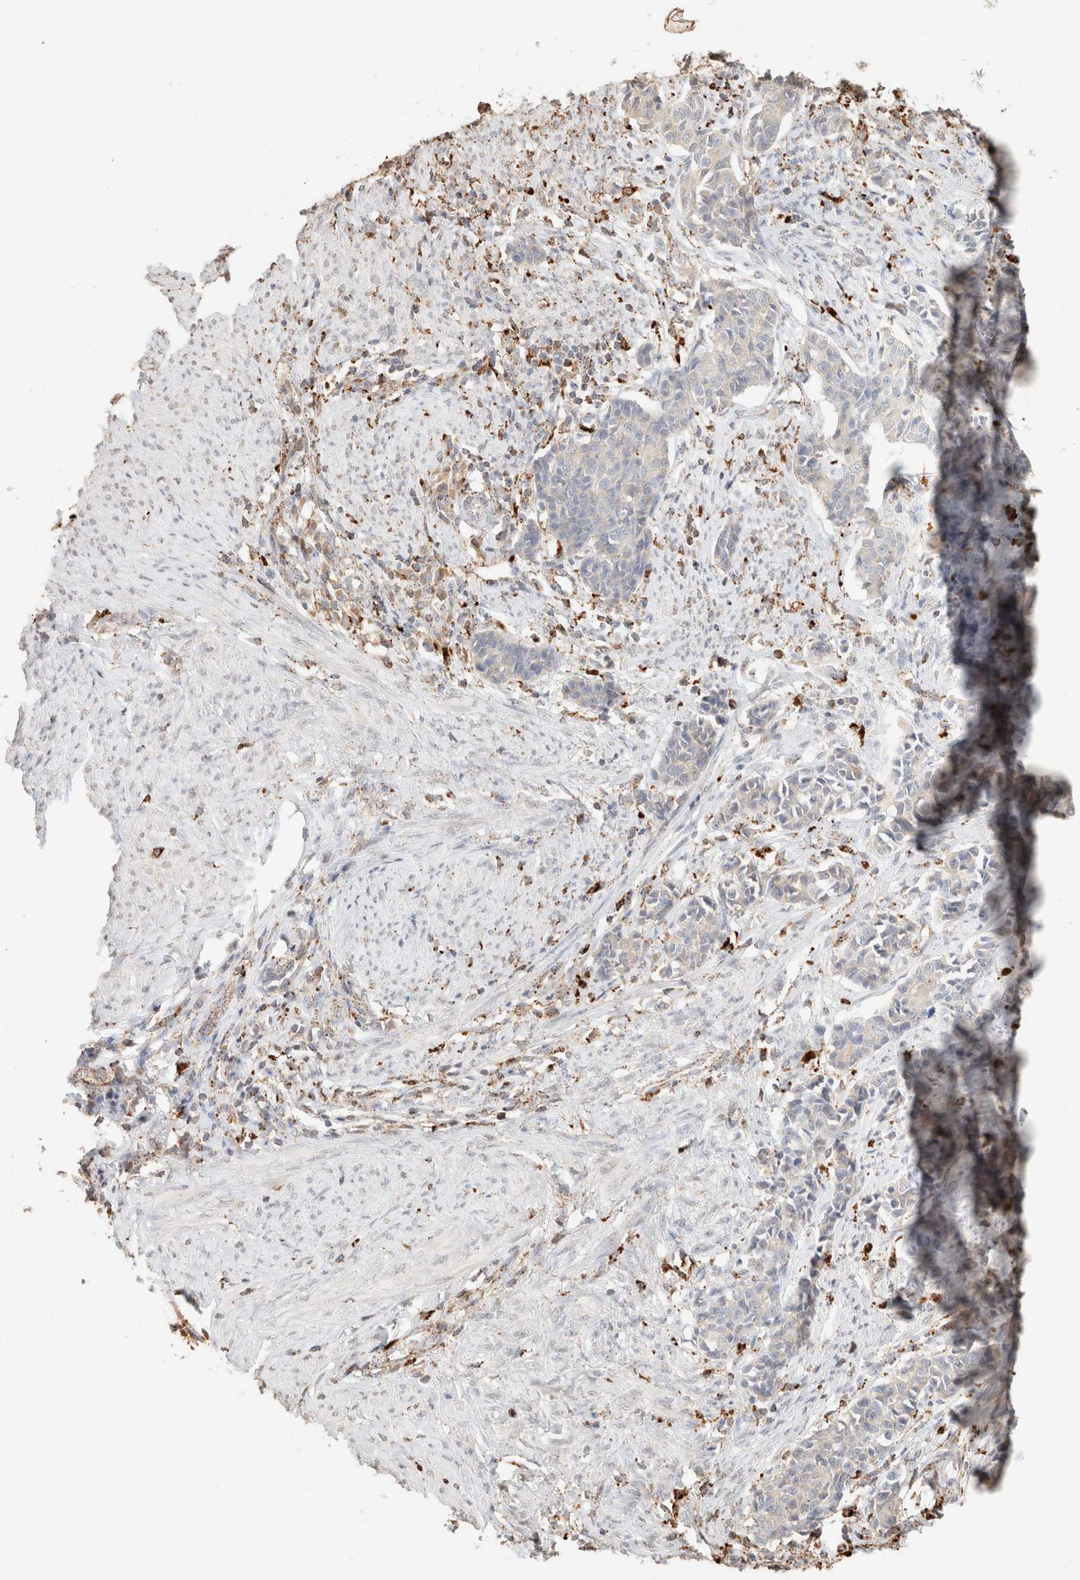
{"staining": {"intensity": "negative", "quantity": "none", "location": "none"}, "tissue": "cervical cancer", "cell_type": "Tumor cells", "image_type": "cancer", "snomed": [{"axis": "morphology", "description": "Normal tissue, NOS"}, {"axis": "morphology", "description": "Squamous cell carcinoma, NOS"}, {"axis": "topography", "description": "Cervix"}], "caption": "A photomicrograph of squamous cell carcinoma (cervical) stained for a protein exhibits no brown staining in tumor cells.", "gene": "CTSC", "patient": {"sex": "female", "age": 35}}